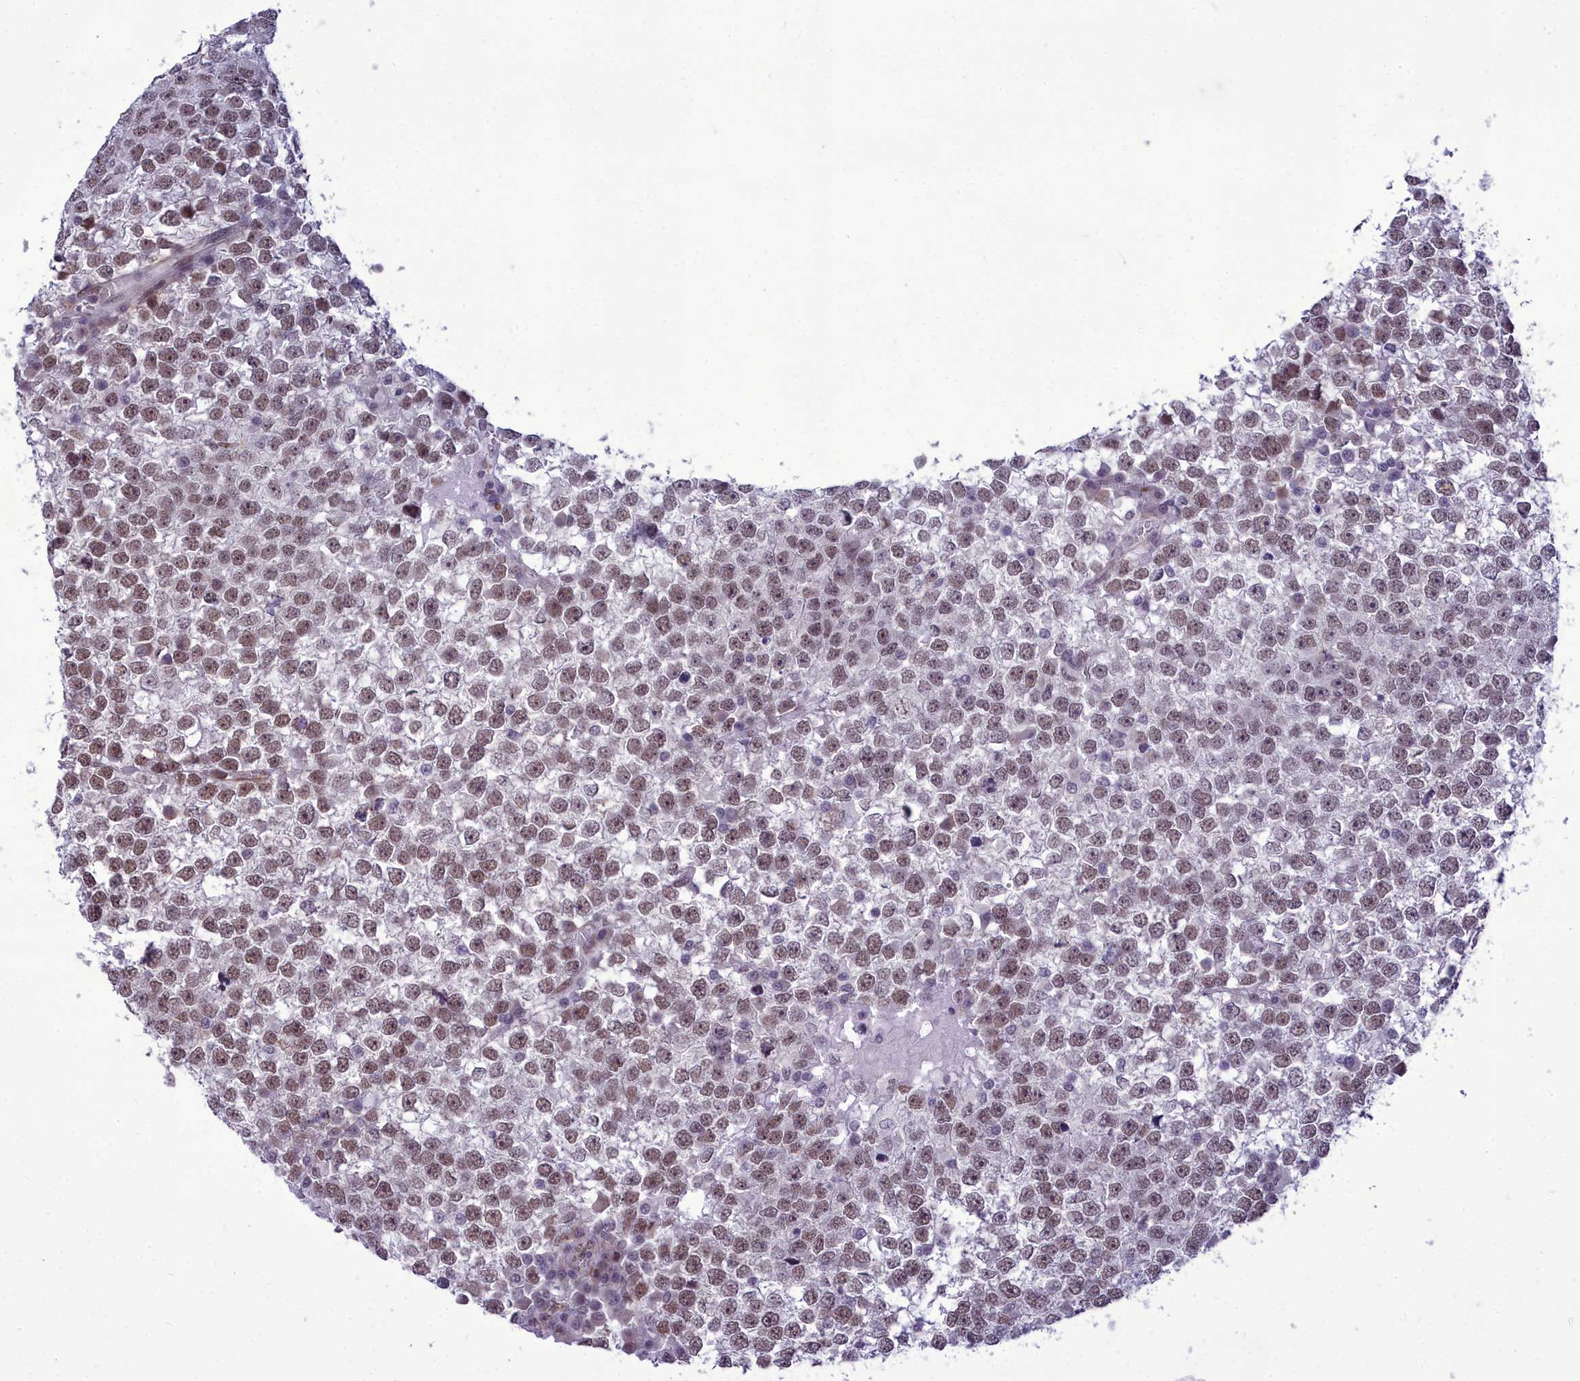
{"staining": {"intensity": "moderate", "quantity": "25%-75%", "location": "nuclear"}, "tissue": "testis cancer", "cell_type": "Tumor cells", "image_type": "cancer", "snomed": [{"axis": "morphology", "description": "Seminoma, NOS"}, {"axis": "topography", "description": "Testis"}], "caption": "Tumor cells show medium levels of moderate nuclear expression in approximately 25%-75% of cells in human testis cancer (seminoma).", "gene": "CEACAM19", "patient": {"sex": "male", "age": 65}}